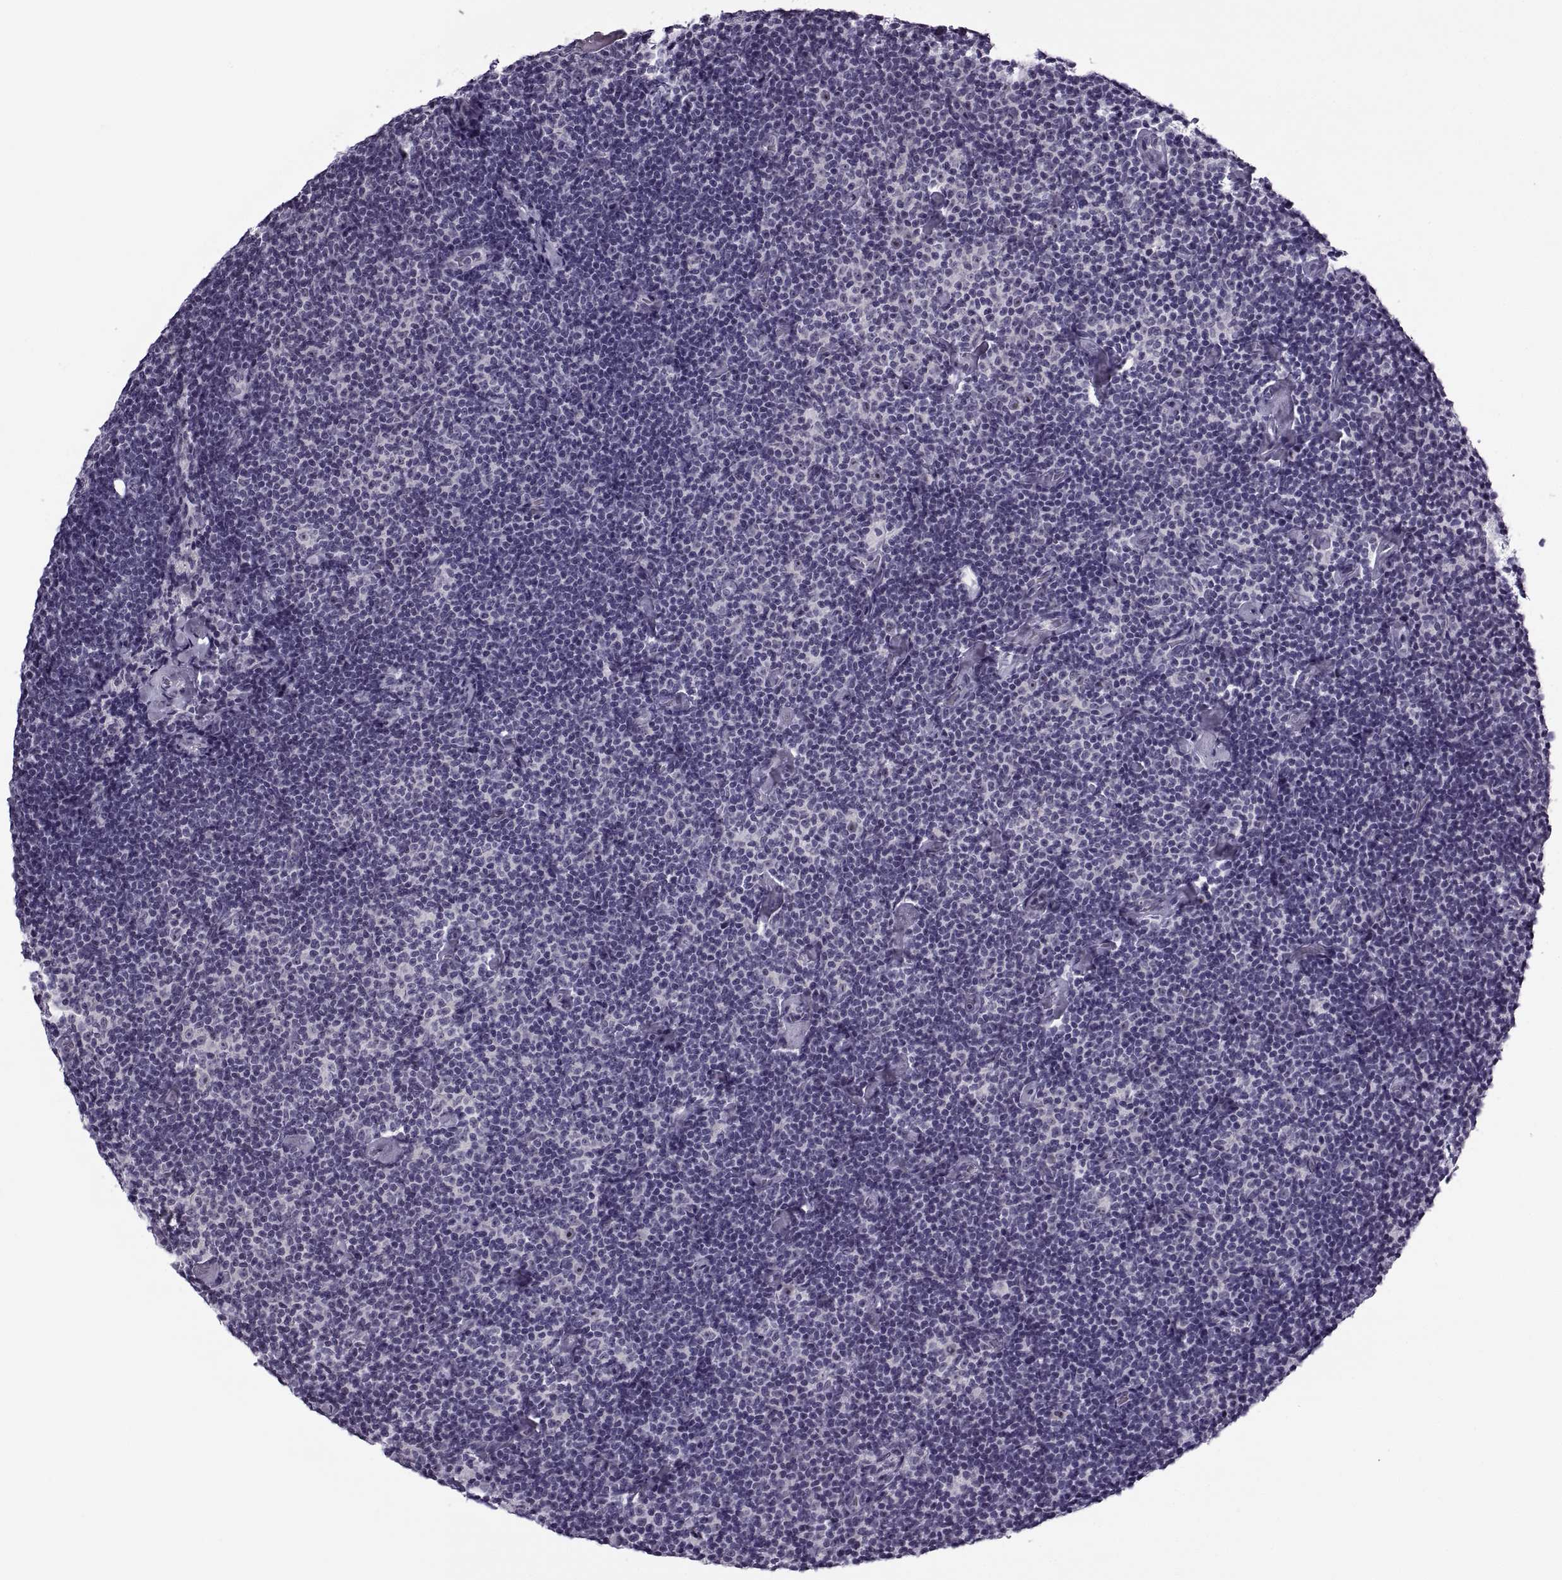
{"staining": {"intensity": "negative", "quantity": "none", "location": "none"}, "tissue": "lymphoma", "cell_type": "Tumor cells", "image_type": "cancer", "snomed": [{"axis": "morphology", "description": "Malignant lymphoma, non-Hodgkin's type, Low grade"}, {"axis": "topography", "description": "Lymph node"}], "caption": "Photomicrograph shows no significant protein expression in tumor cells of low-grade malignant lymphoma, non-Hodgkin's type.", "gene": "TBC1D3G", "patient": {"sex": "male", "age": 81}}